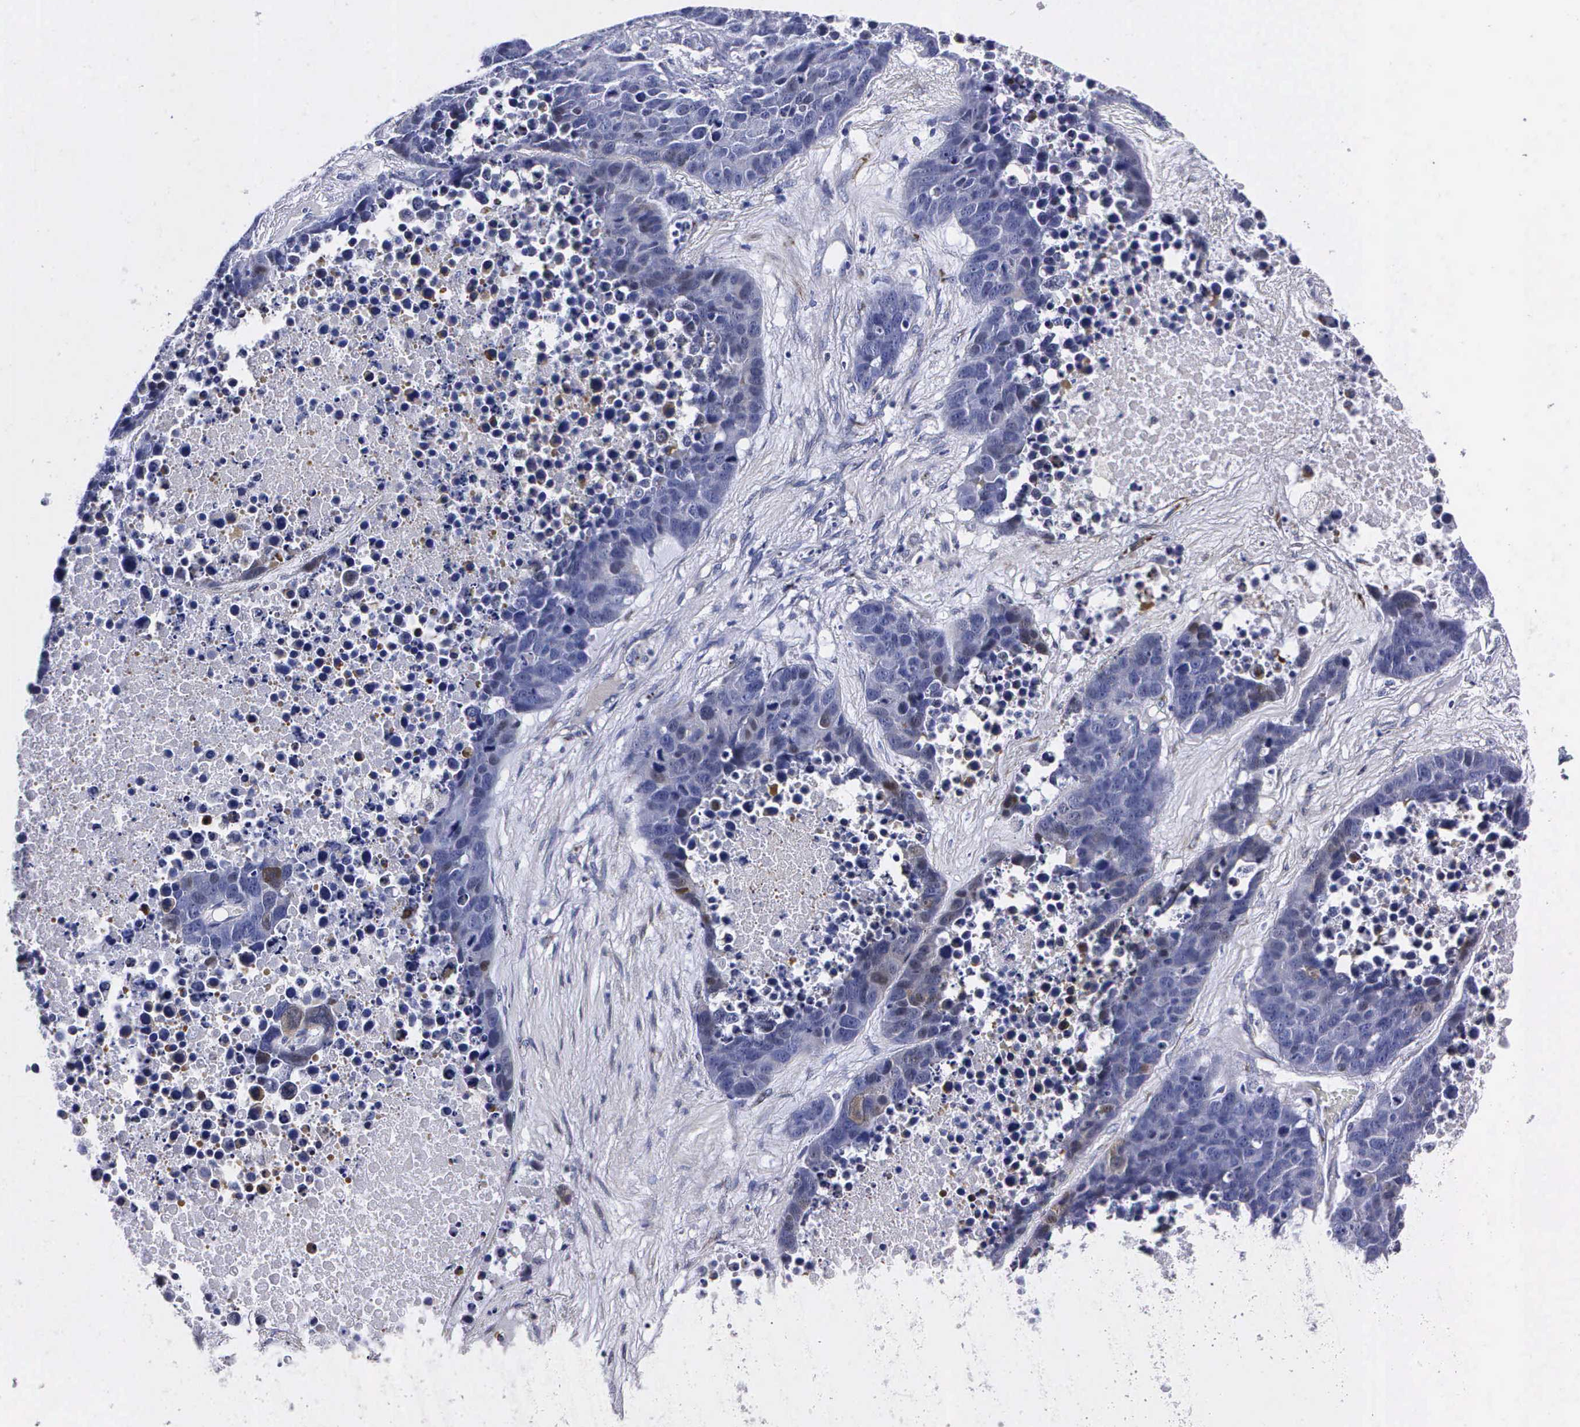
{"staining": {"intensity": "negative", "quantity": "none", "location": "none"}, "tissue": "lung cancer", "cell_type": "Tumor cells", "image_type": "cancer", "snomed": [{"axis": "morphology", "description": "Carcinoid, malignant, NOS"}, {"axis": "topography", "description": "Lung"}], "caption": "Immunohistochemical staining of human carcinoid (malignant) (lung) reveals no significant staining in tumor cells.", "gene": "ENO2", "patient": {"sex": "male", "age": 60}}